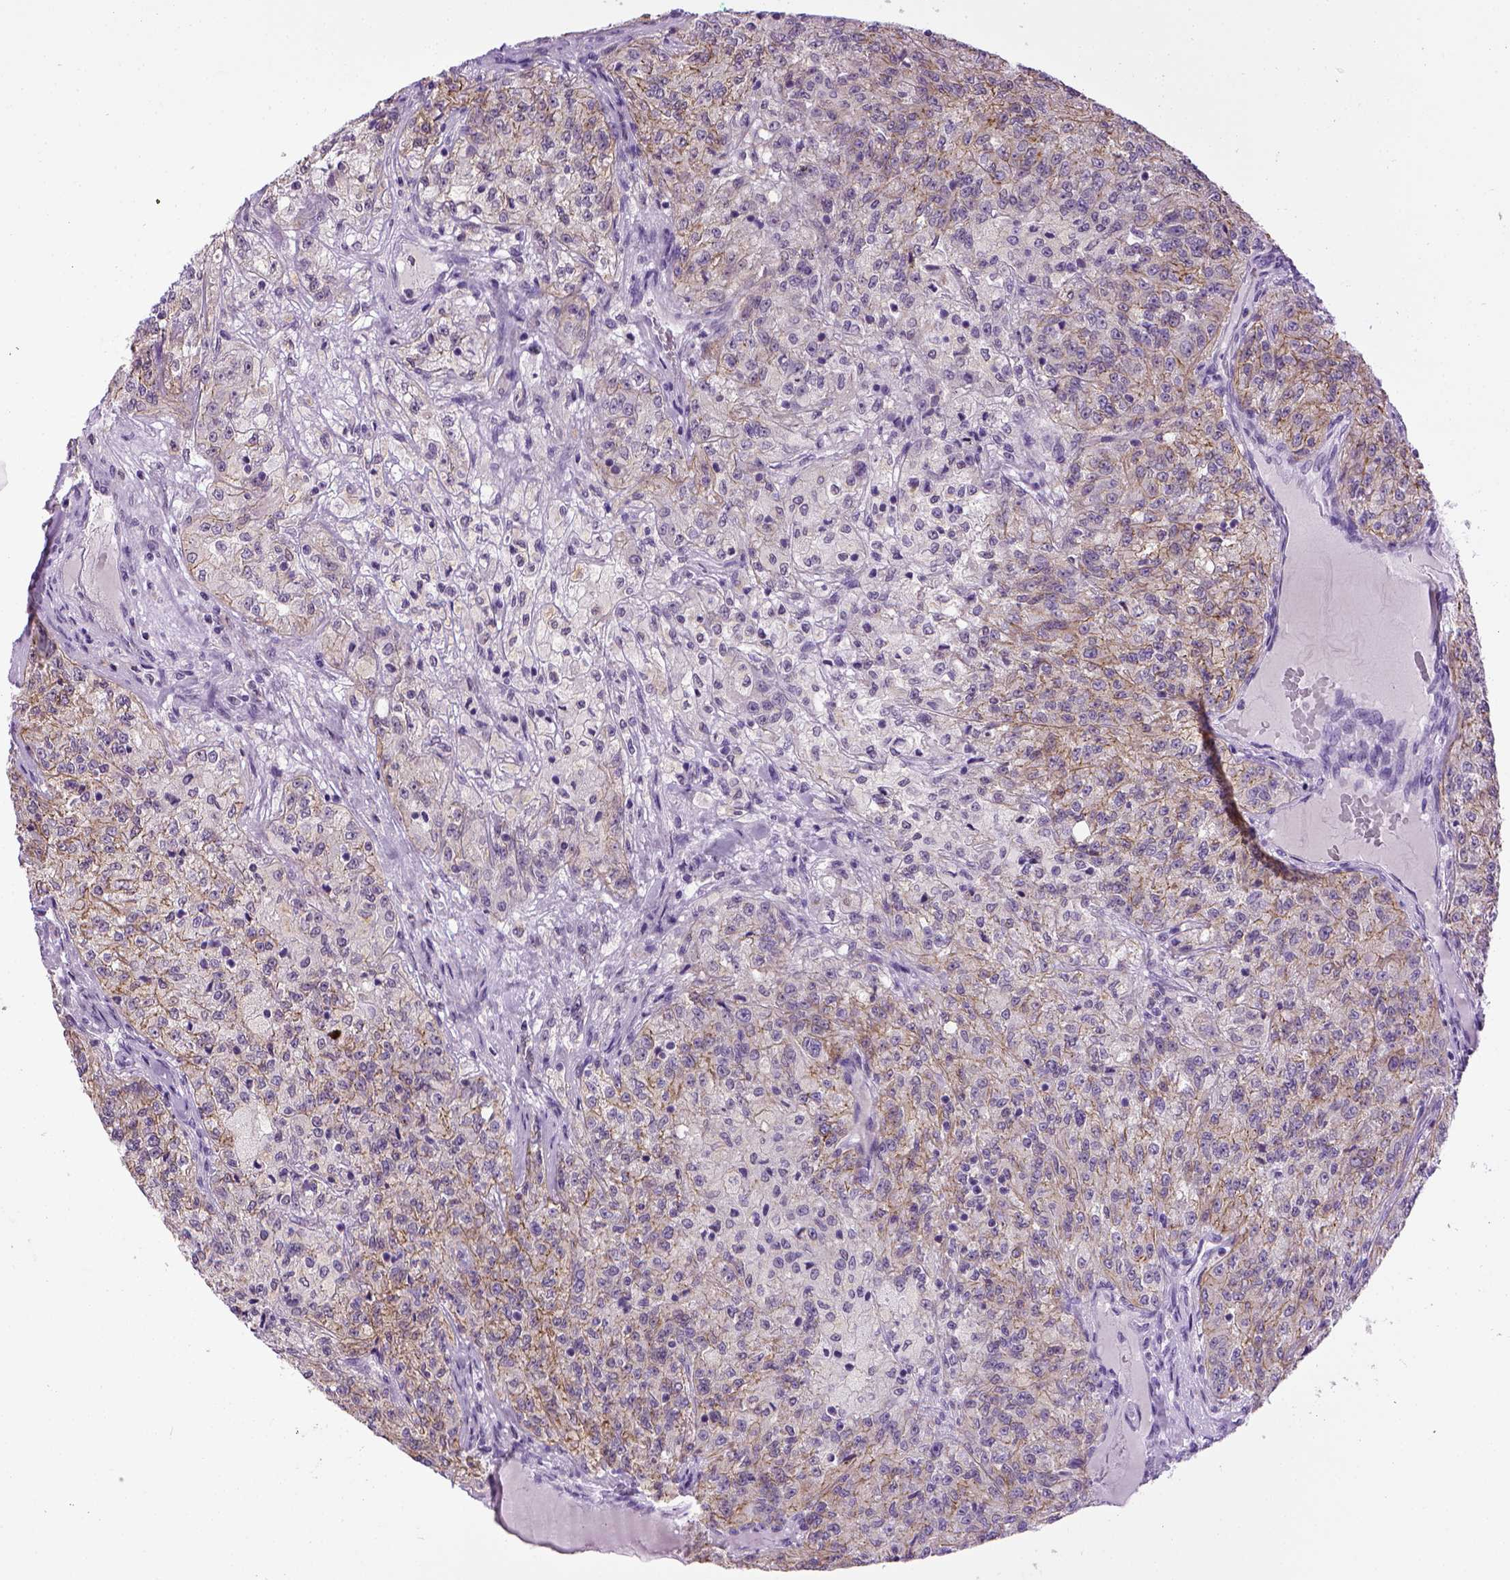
{"staining": {"intensity": "weak", "quantity": "25%-75%", "location": "cytoplasmic/membranous"}, "tissue": "renal cancer", "cell_type": "Tumor cells", "image_type": "cancer", "snomed": [{"axis": "morphology", "description": "Adenocarcinoma, NOS"}, {"axis": "topography", "description": "Kidney"}], "caption": "Weak cytoplasmic/membranous expression for a protein is seen in about 25%-75% of tumor cells of renal adenocarcinoma using IHC.", "gene": "CDH1", "patient": {"sex": "female", "age": 63}}